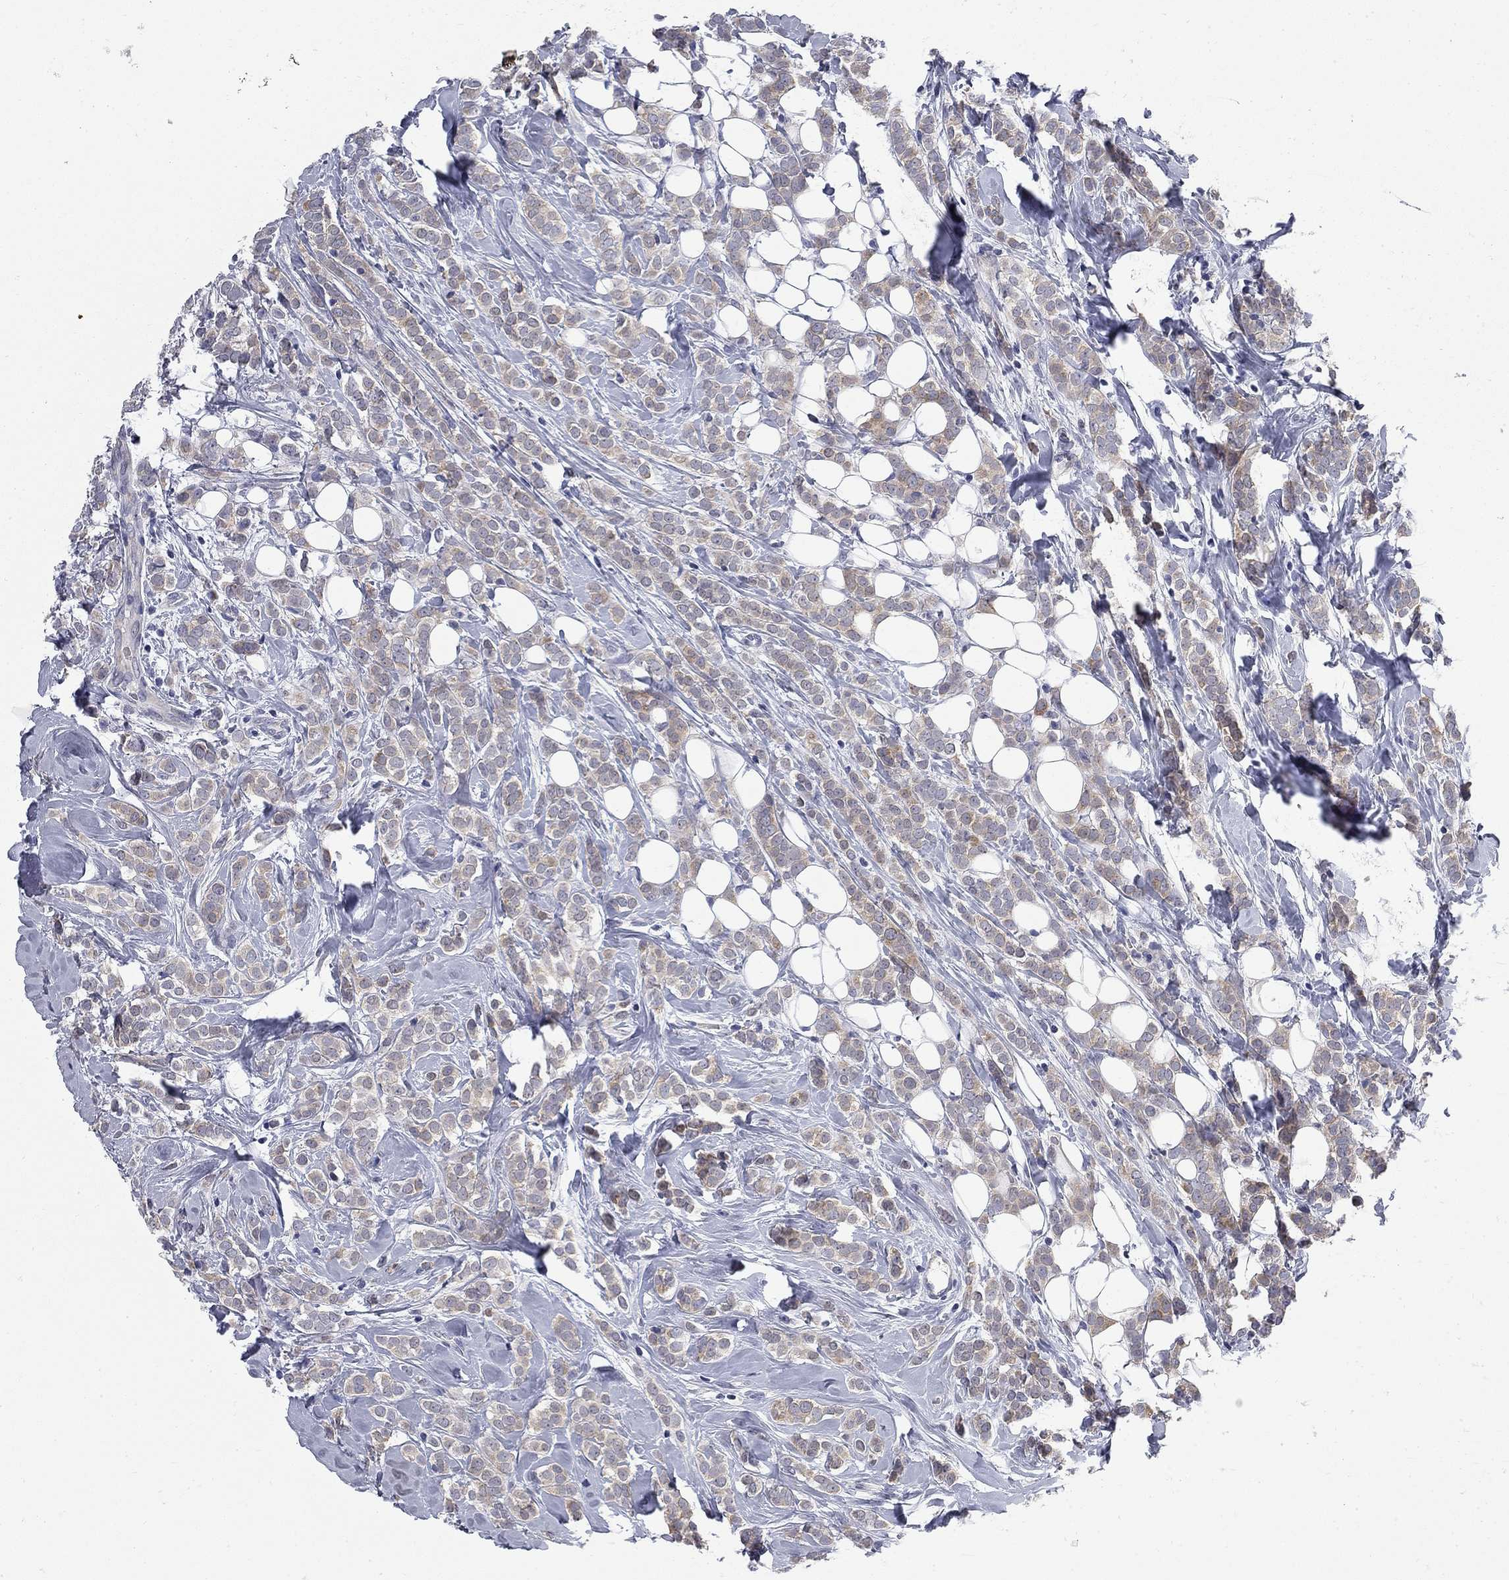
{"staining": {"intensity": "moderate", "quantity": ">75%", "location": "cytoplasmic/membranous"}, "tissue": "breast cancer", "cell_type": "Tumor cells", "image_type": "cancer", "snomed": [{"axis": "morphology", "description": "Lobular carcinoma"}, {"axis": "topography", "description": "Breast"}], "caption": "There is medium levels of moderate cytoplasmic/membranous expression in tumor cells of breast cancer (lobular carcinoma), as demonstrated by immunohistochemical staining (brown color).", "gene": "GALNT8", "patient": {"sex": "female", "age": 49}}